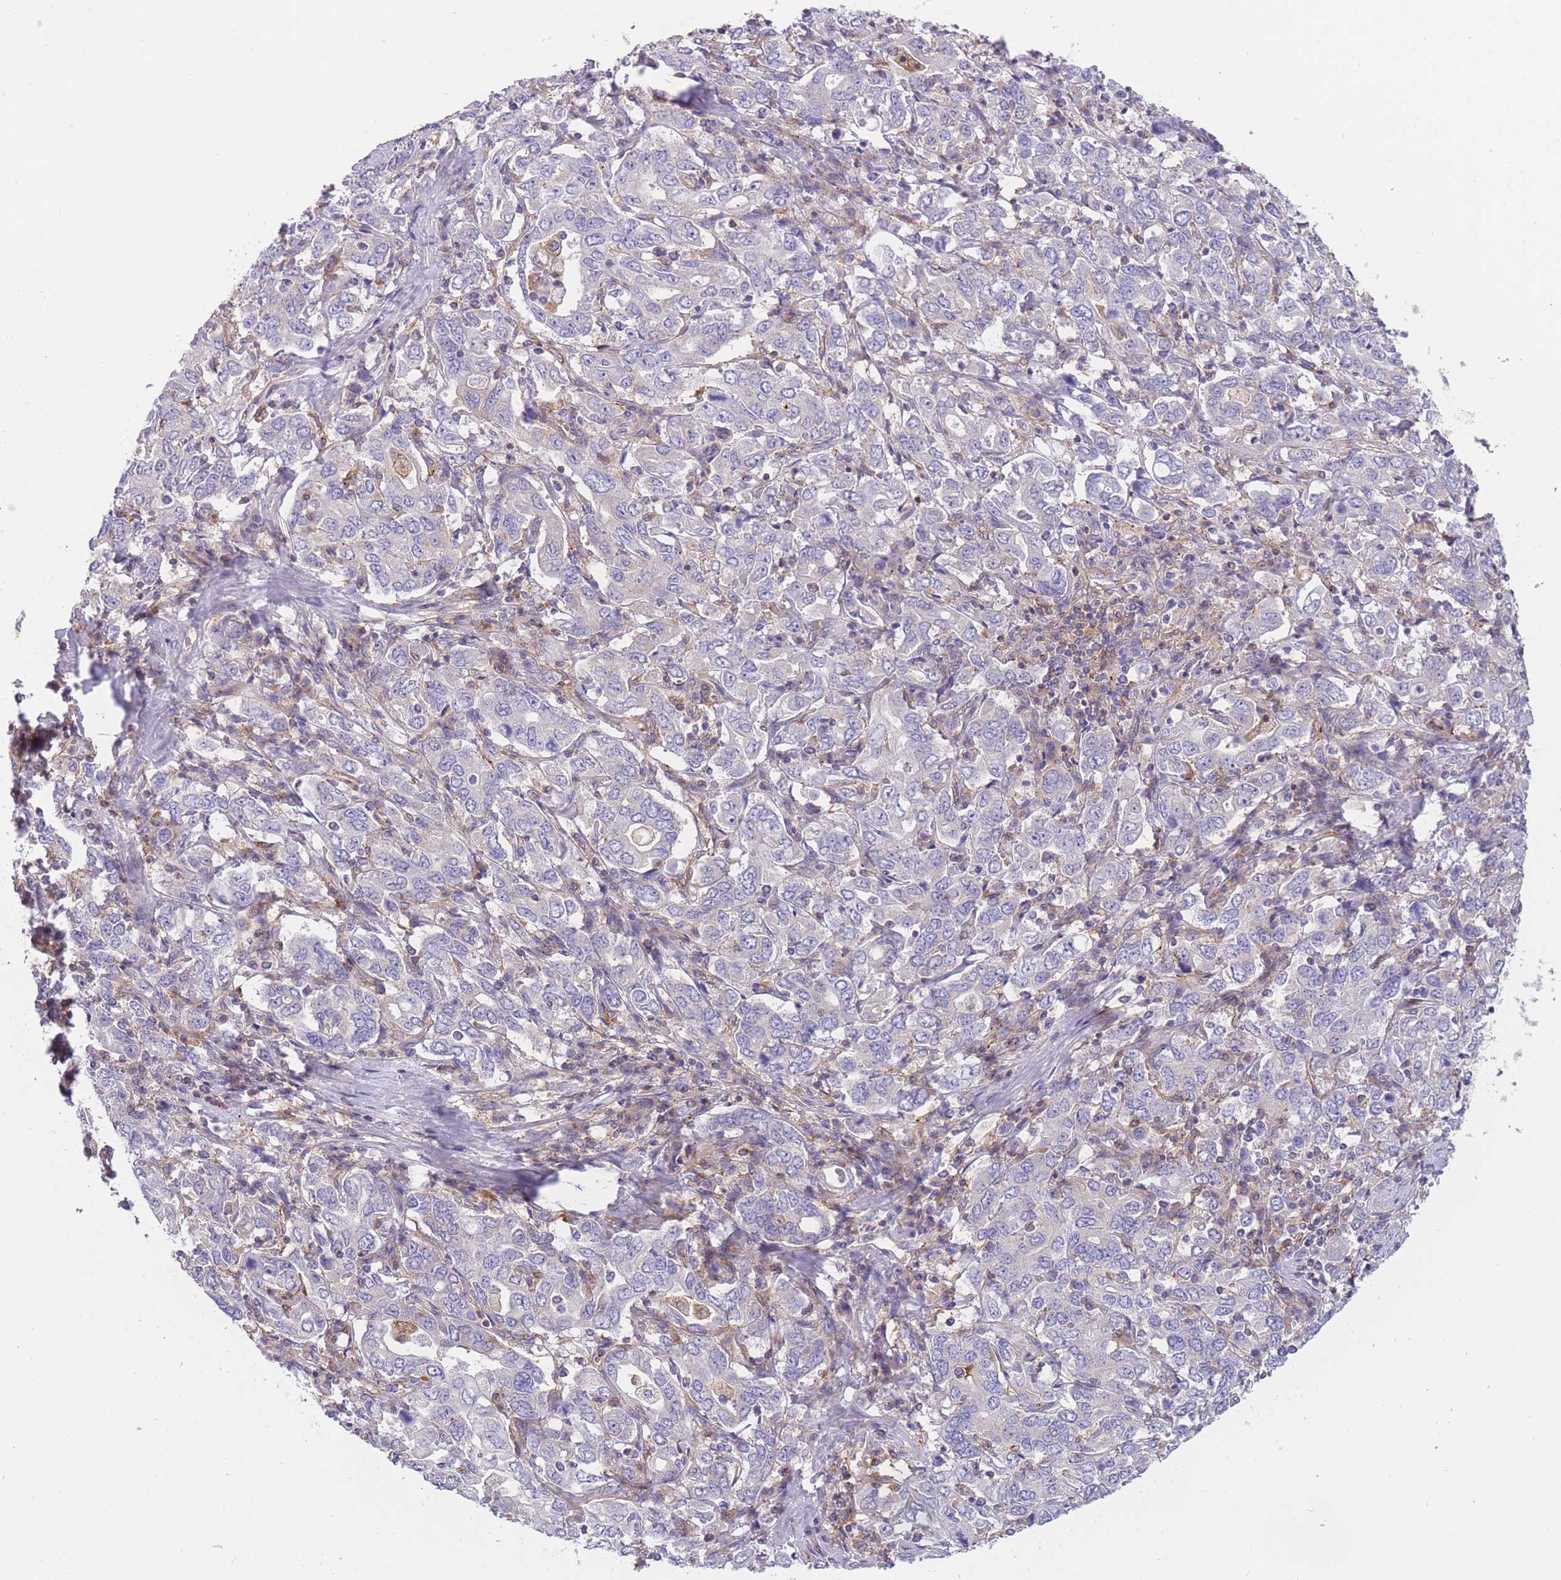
{"staining": {"intensity": "negative", "quantity": "none", "location": "none"}, "tissue": "stomach cancer", "cell_type": "Tumor cells", "image_type": "cancer", "snomed": [{"axis": "morphology", "description": "Adenocarcinoma, NOS"}, {"axis": "topography", "description": "Stomach, upper"}, {"axis": "topography", "description": "Stomach"}], "caption": "The micrograph demonstrates no staining of tumor cells in adenocarcinoma (stomach). Nuclei are stained in blue.", "gene": "PRKAR1A", "patient": {"sex": "male", "age": 62}}